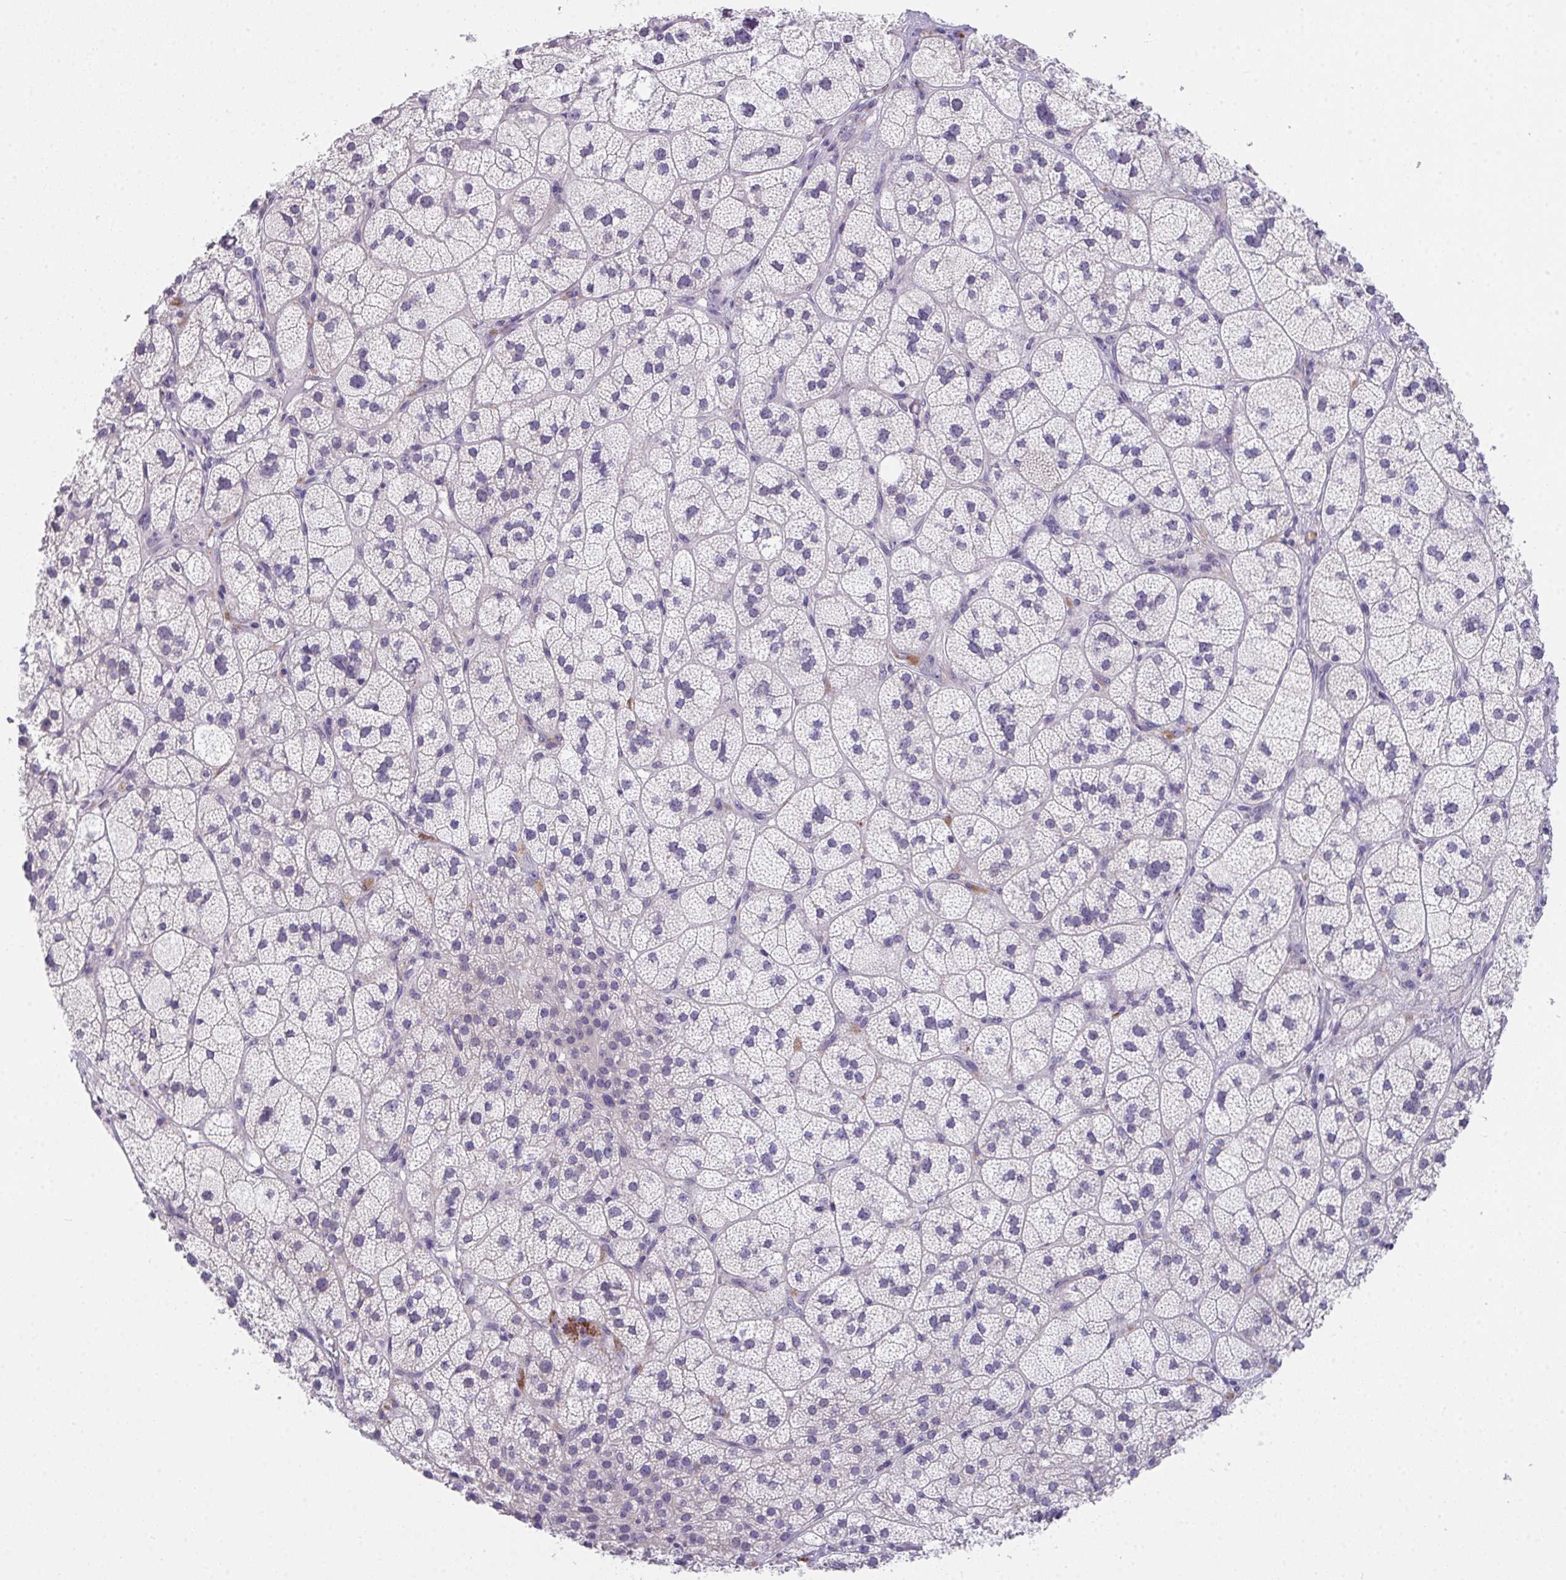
{"staining": {"intensity": "negative", "quantity": "none", "location": "none"}, "tissue": "adrenal gland", "cell_type": "Glandular cells", "image_type": "normal", "snomed": [{"axis": "morphology", "description": "Normal tissue, NOS"}, {"axis": "topography", "description": "Adrenal gland"}], "caption": "IHC histopathology image of benign adrenal gland: adrenal gland stained with DAB (3,3'-diaminobenzidine) demonstrates no significant protein staining in glandular cells. Nuclei are stained in blue.", "gene": "GLTPD2", "patient": {"sex": "female", "age": 60}}